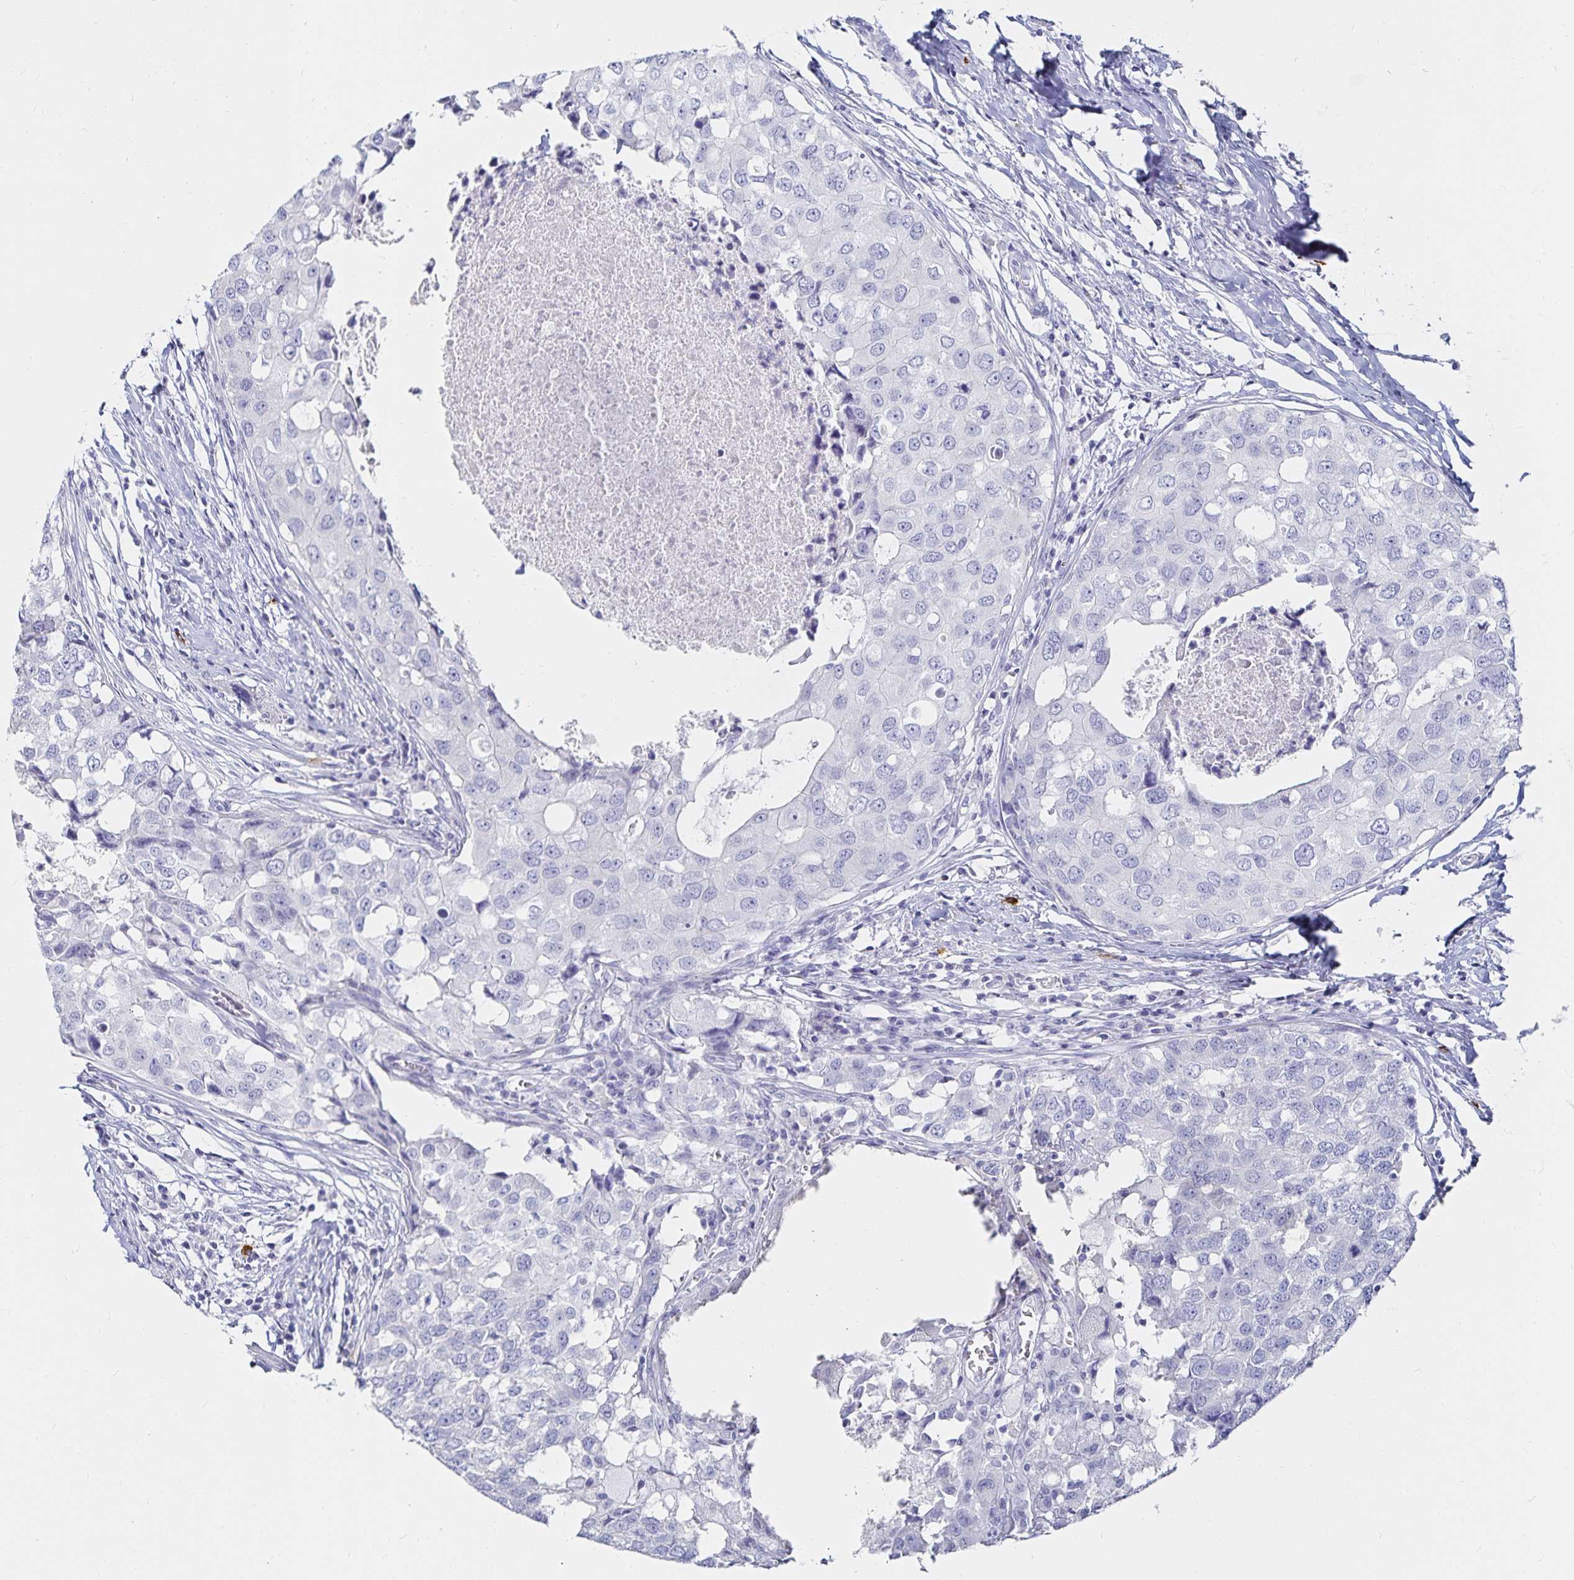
{"staining": {"intensity": "negative", "quantity": "none", "location": "none"}, "tissue": "breast cancer", "cell_type": "Tumor cells", "image_type": "cancer", "snomed": [{"axis": "morphology", "description": "Duct carcinoma"}, {"axis": "topography", "description": "Breast"}], "caption": "There is no significant expression in tumor cells of breast cancer.", "gene": "TNIP1", "patient": {"sex": "female", "age": 27}}